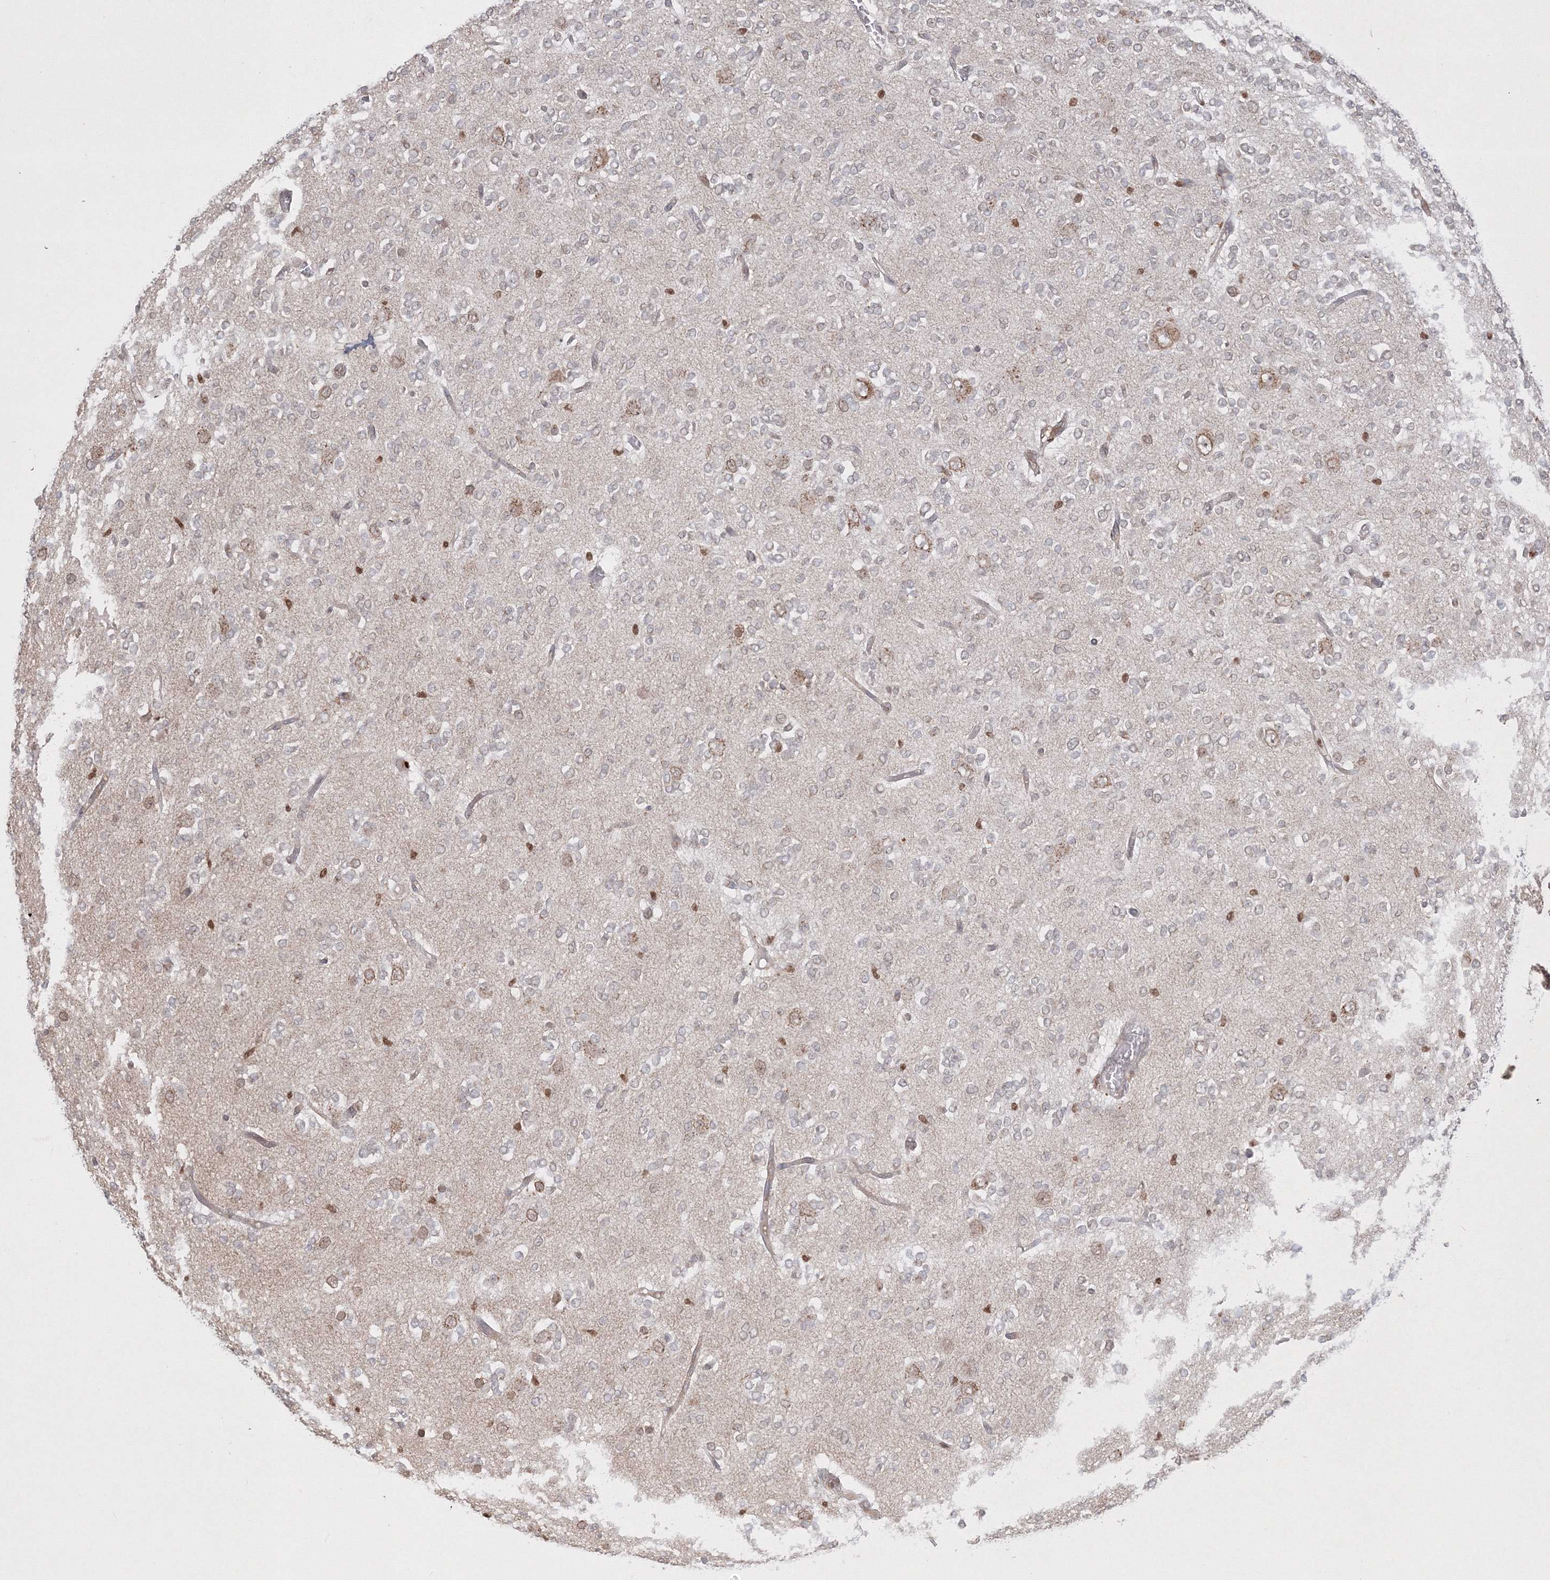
{"staining": {"intensity": "weak", "quantity": "<25%", "location": "nuclear"}, "tissue": "glioma", "cell_type": "Tumor cells", "image_type": "cancer", "snomed": [{"axis": "morphology", "description": "Glioma, malignant, Low grade"}, {"axis": "topography", "description": "Brain"}], "caption": "There is no significant staining in tumor cells of glioma.", "gene": "TMEM50B", "patient": {"sex": "male", "age": 38}}